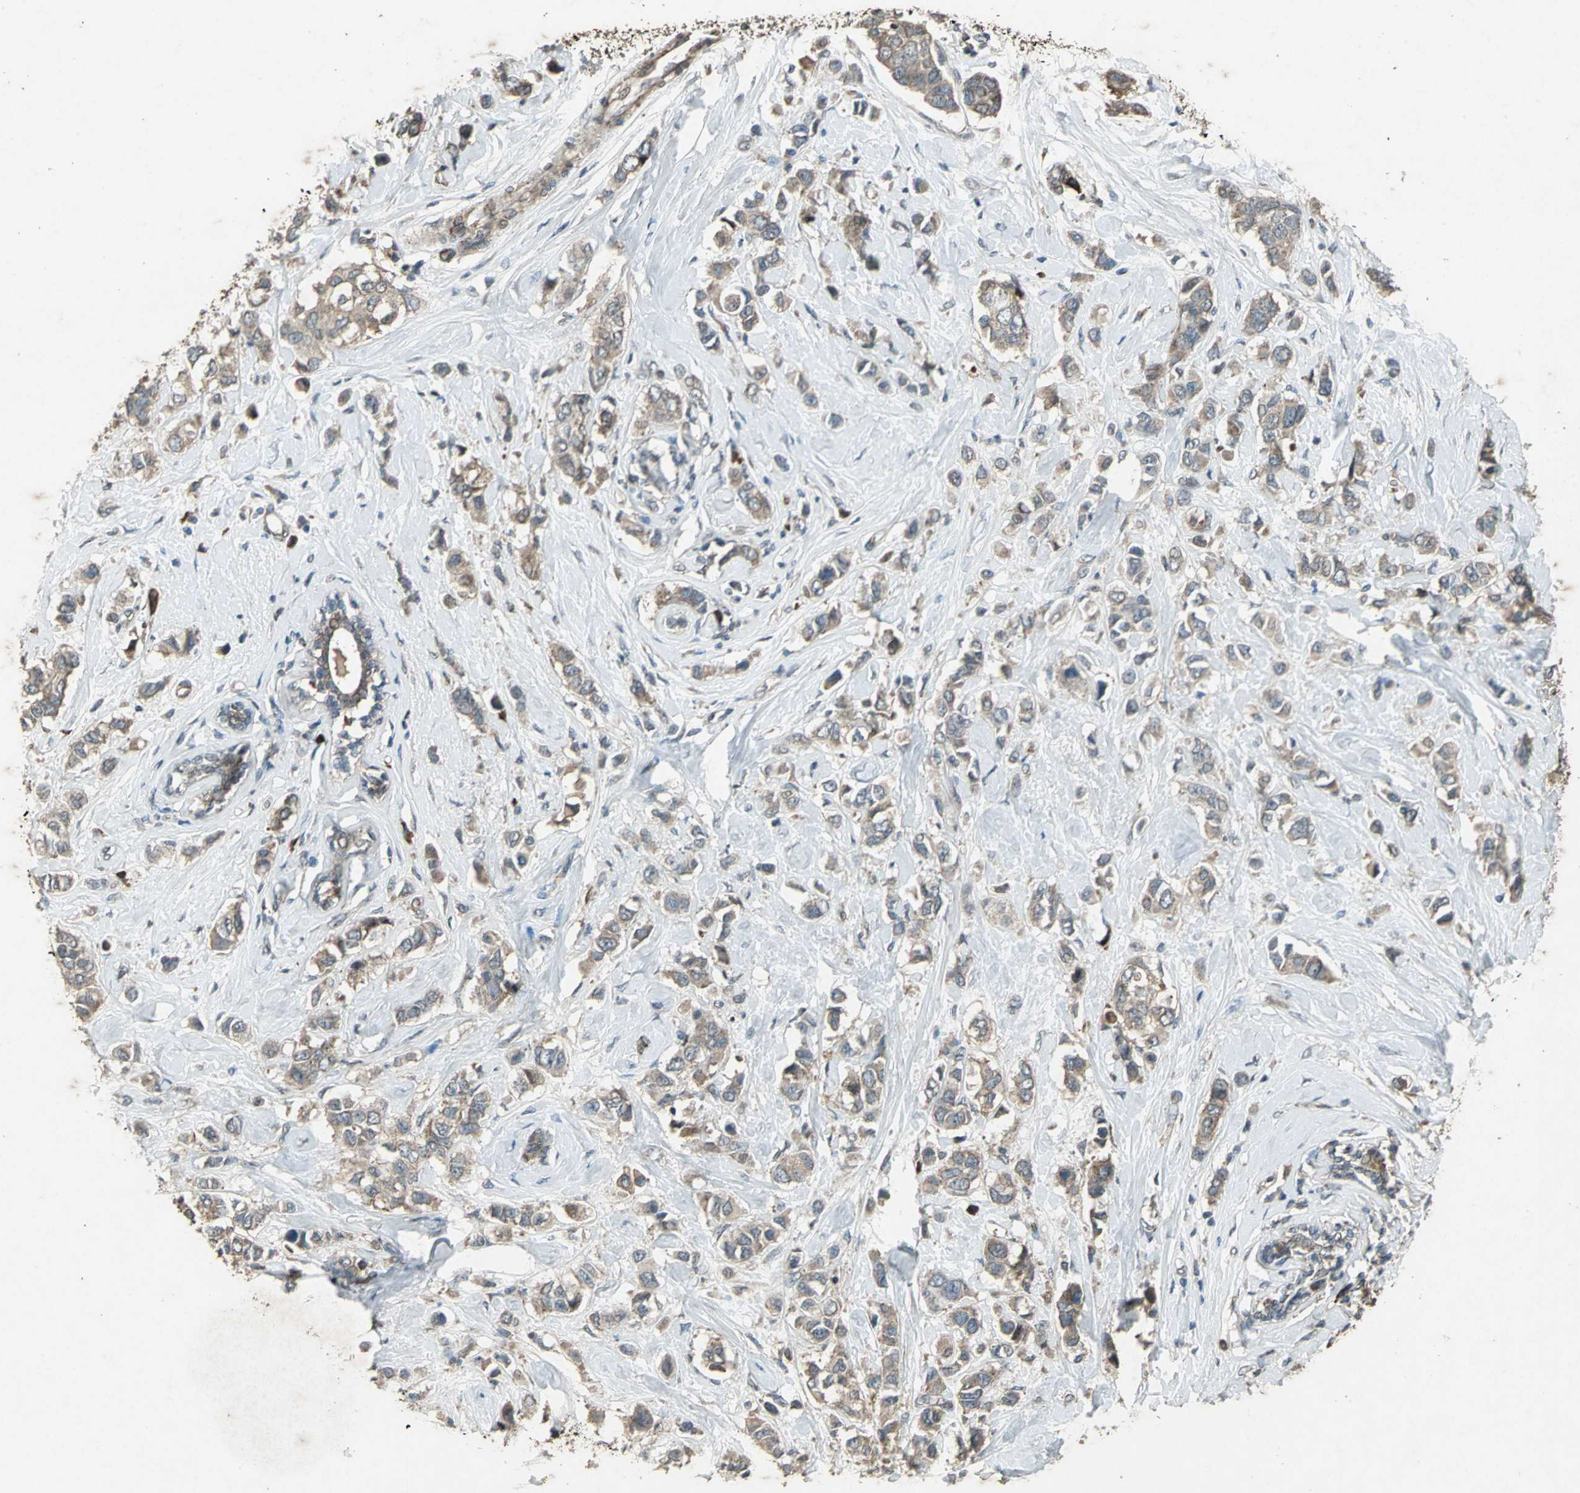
{"staining": {"intensity": "weak", "quantity": ">75%", "location": "cytoplasmic/membranous"}, "tissue": "breast cancer", "cell_type": "Tumor cells", "image_type": "cancer", "snomed": [{"axis": "morphology", "description": "Duct carcinoma"}, {"axis": "topography", "description": "Breast"}], "caption": "Immunohistochemistry (IHC) of human breast cancer (intraductal carcinoma) demonstrates low levels of weak cytoplasmic/membranous expression in about >75% of tumor cells.", "gene": "SEPTIN4", "patient": {"sex": "female", "age": 50}}